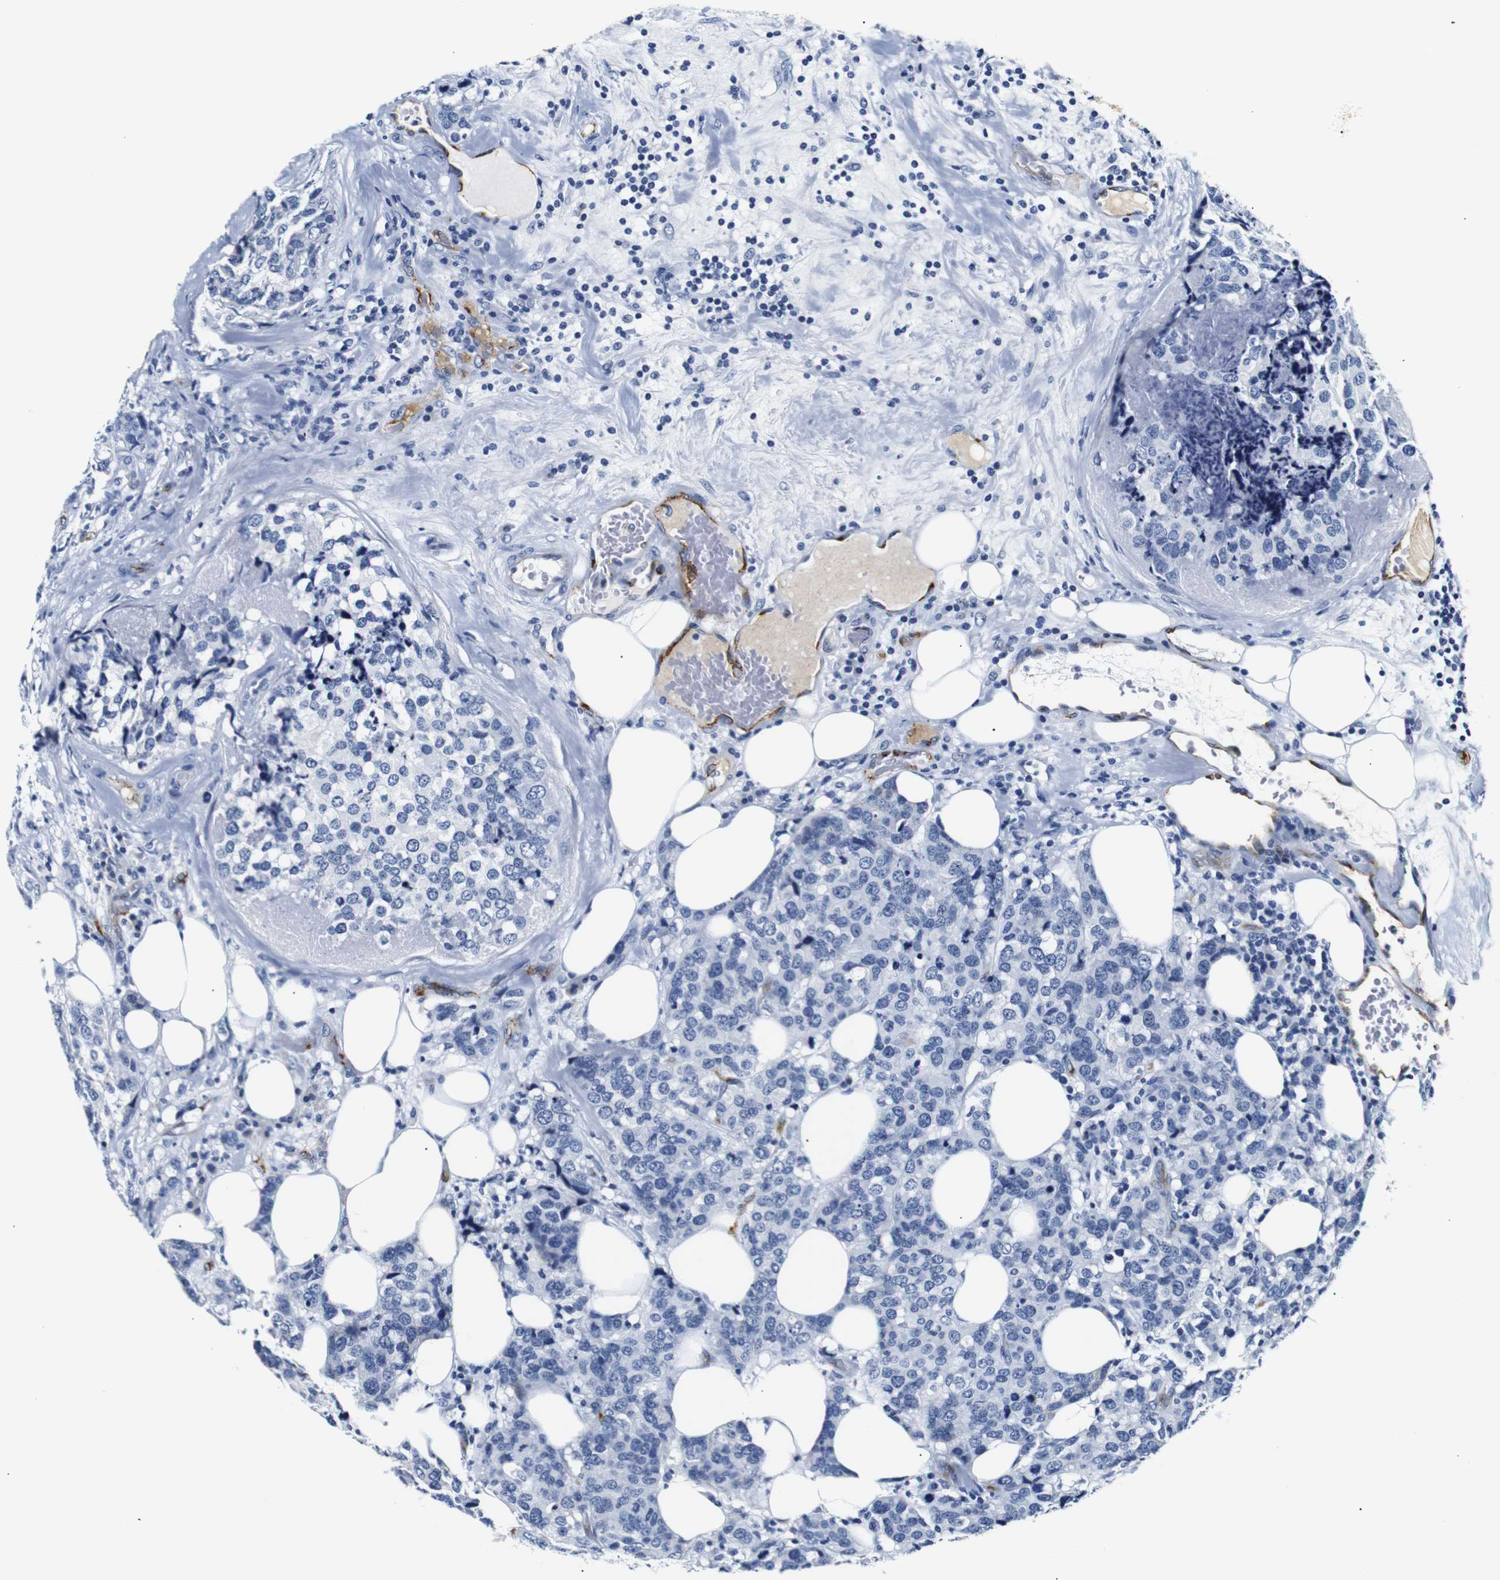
{"staining": {"intensity": "negative", "quantity": "none", "location": "none"}, "tissue": "breast cancer", "cell_type": "Tumor cells", "image_type": "cancer", "snomed": [{"axis": "morphology", "description": "Lobular carcinoma"}, {"axis": "topography", "description": "Breast"}], "caption": "There is no significant staining in tumor cells of breast lobular carcinoma.", "gene": "MUC4", "patient": {"sex": "female", "age": 59}}